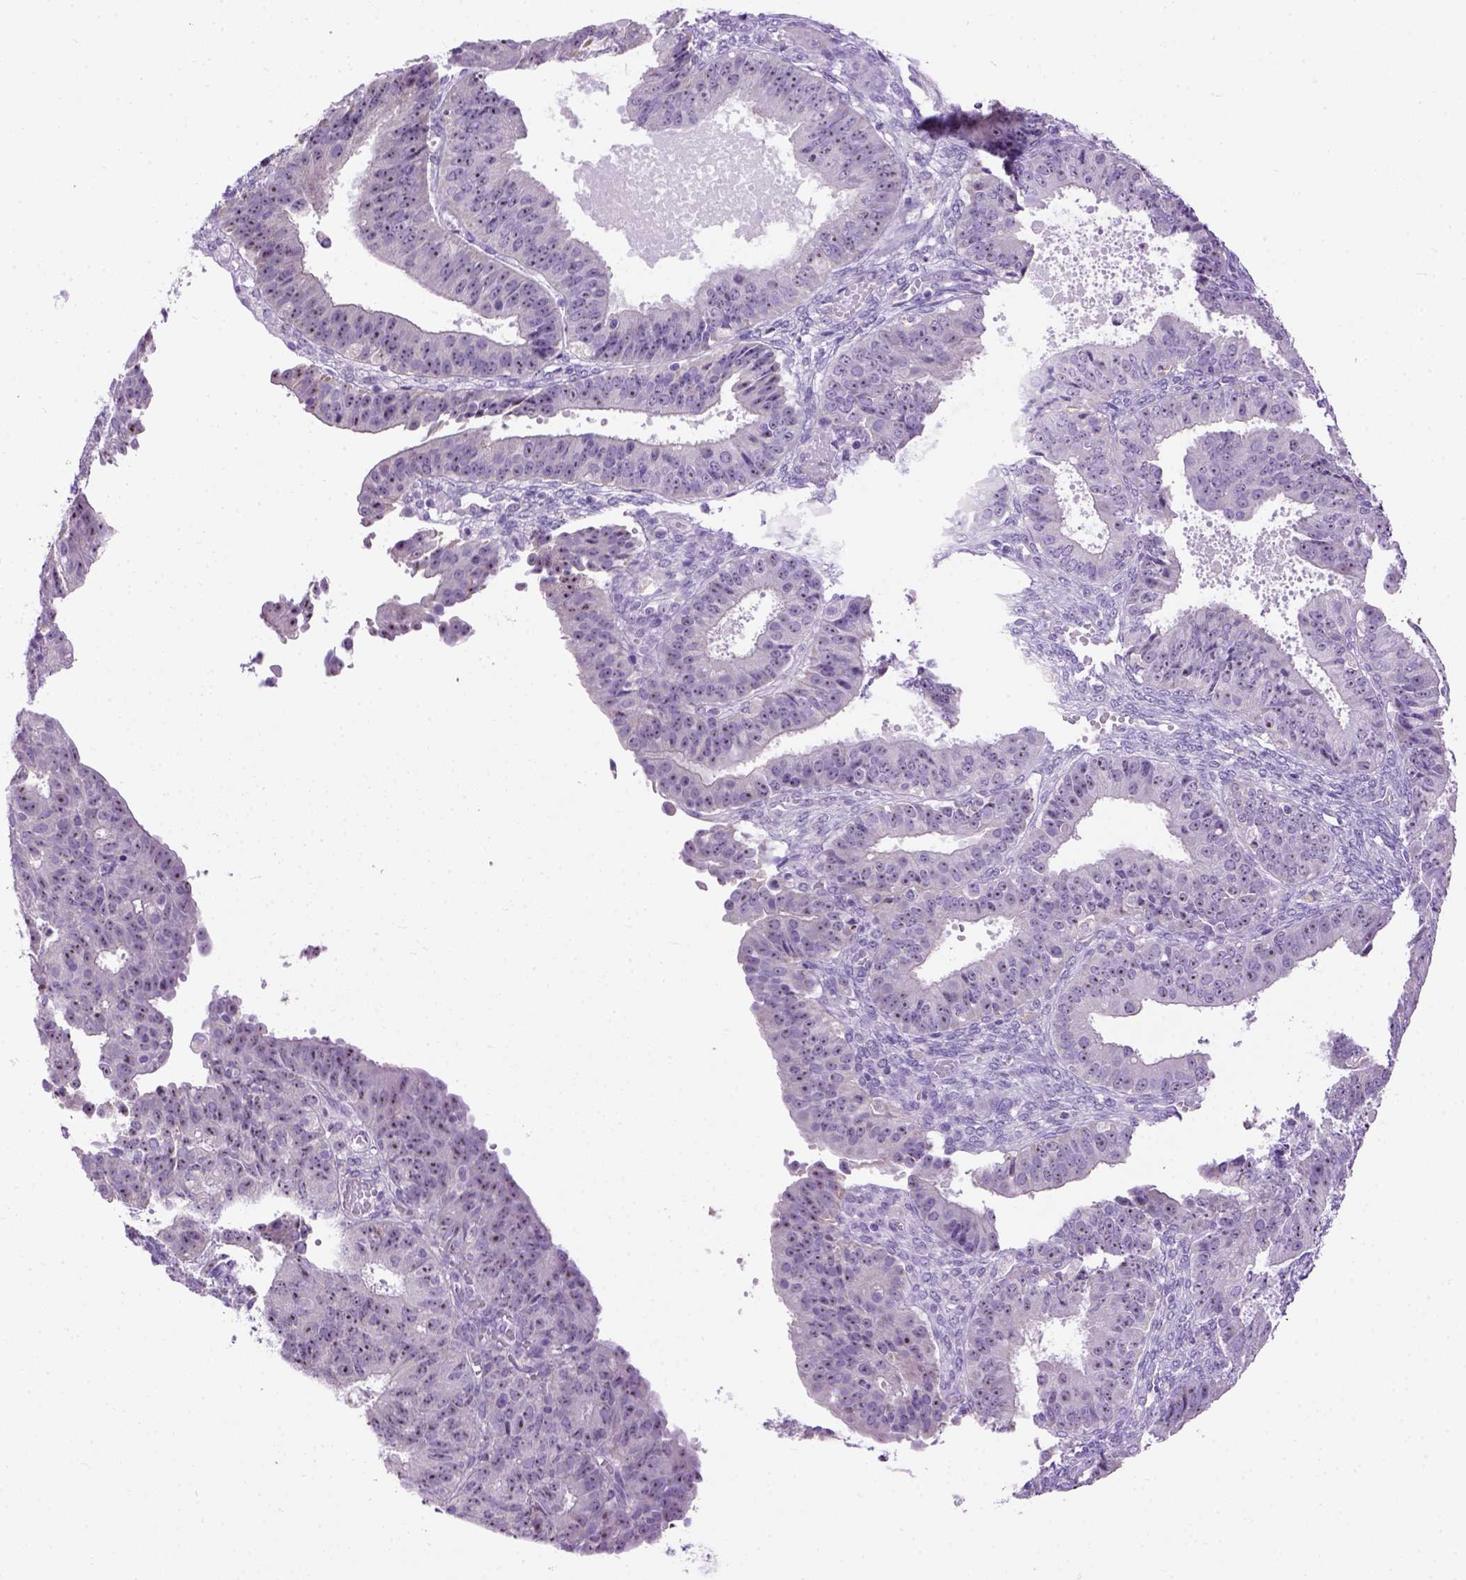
{"staining": {"intensity": "moderate", "quantity": "25%-75%", "location": "nuclear"}, "tissue": "ovarian cancer", "cell_type": "Tumor cells", "image_type": "cancer", "snomed": [{"axis": "morphology", "description": "Carcinoma, endometroid"}, {"axis": "topography", "description": "Ovary"}], "caption": "This is an image of IHC staining of ovarian endometroid carcinoma, which shows moderate expression in the nuclear of tumor cells.", "gene": "UTP4", "patient": {"sex": "female", "age": 42}}